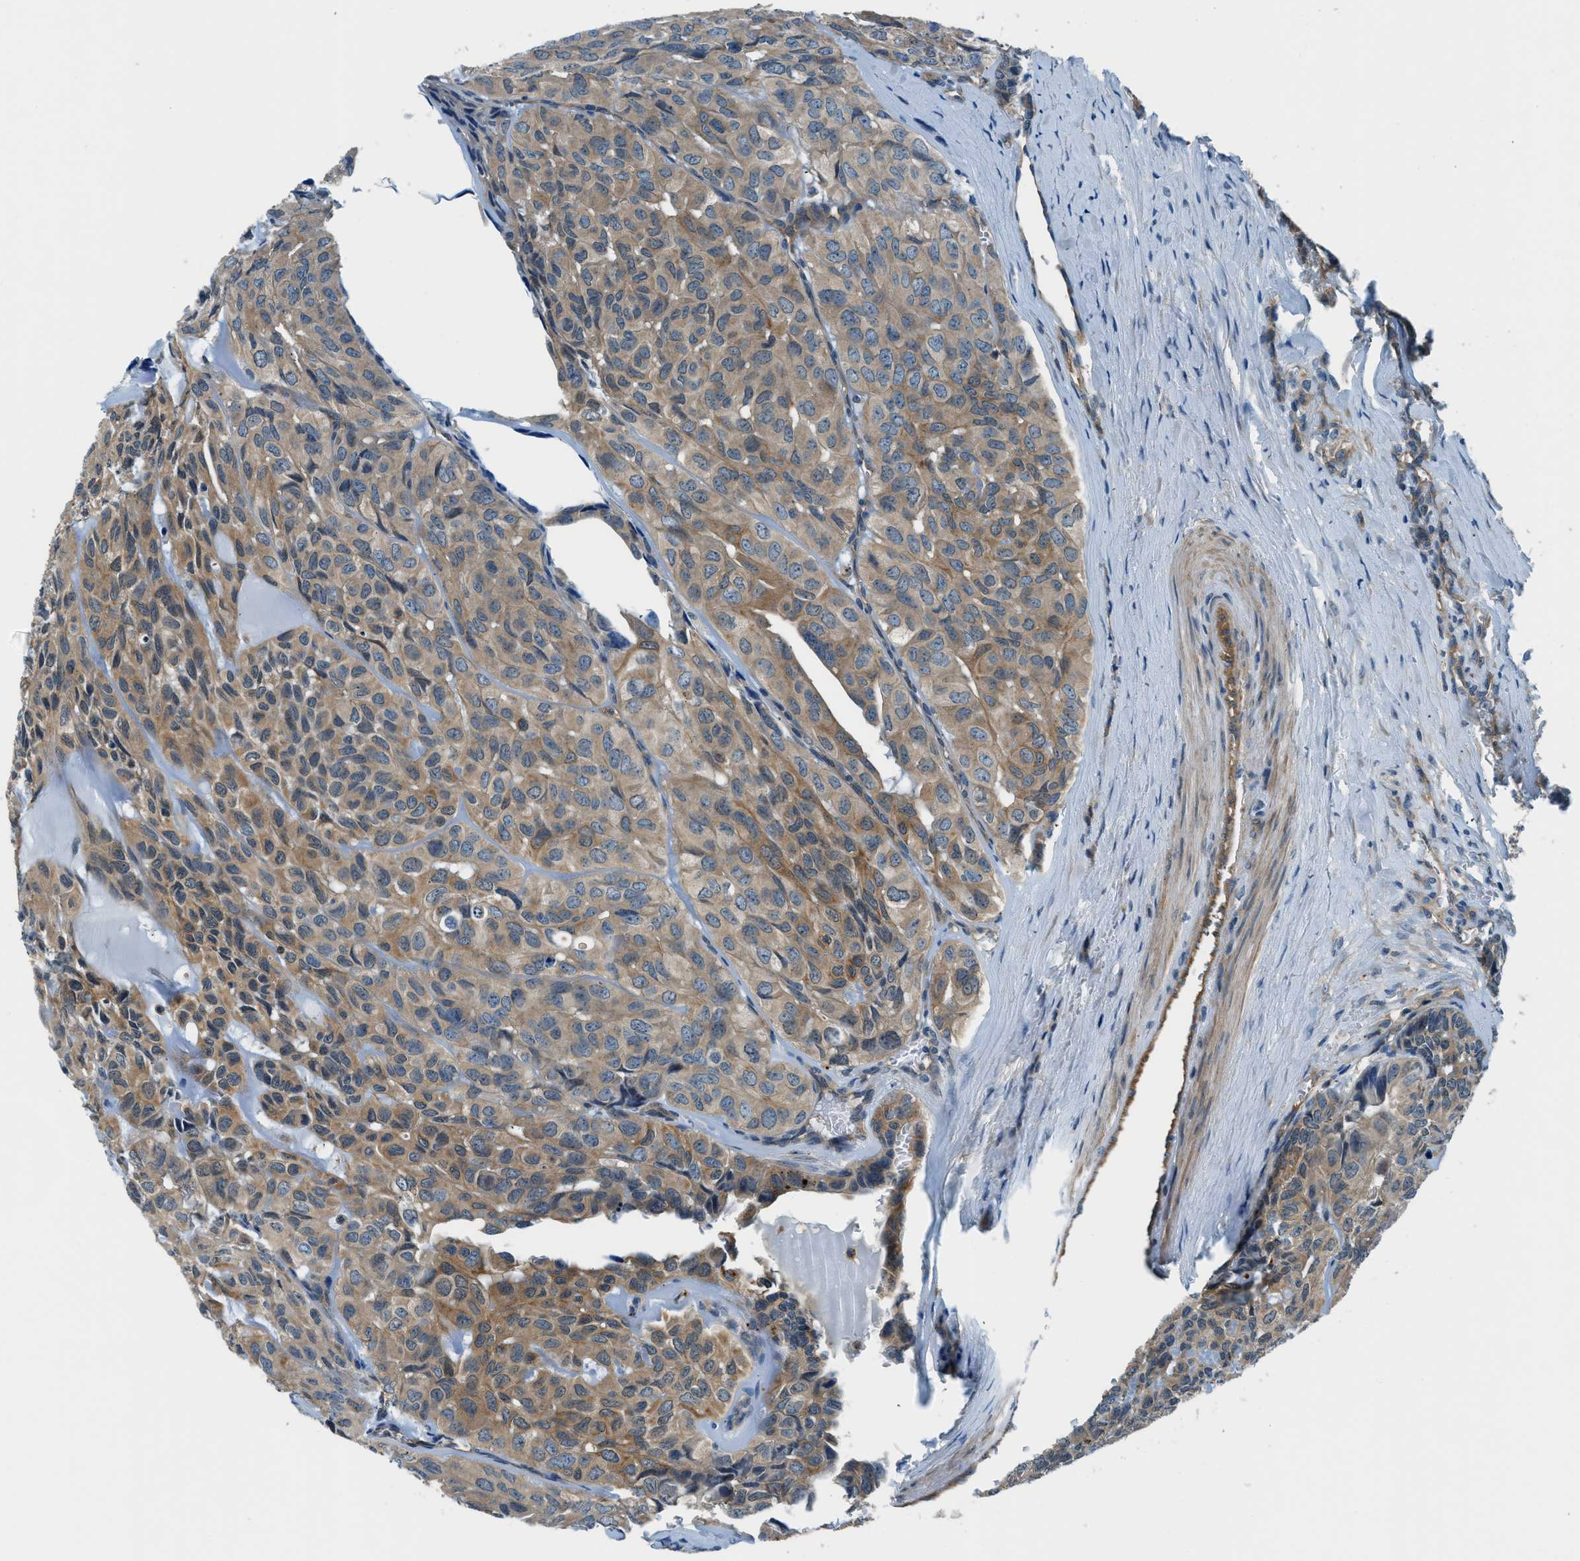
{"staining": {"intensity": "moderate", "quantity": ">75%", "location": "cytoplasmic/membranous"}, "tissue": "head and neck cancer", "cell_type": "Tumor cells", "image_type": "cancer", "snomed": [{"axis": "morphology", "description": "Adenocarcinoma, NOS"}, {"axis": "topography", "description": "Salivary gland, NOS"}, {"axis": "topography", "description": "Head-Neck"}], "caption": "Protein positivity by IHC reveals moderate cytoplasmic/membranous staining in about >75% of tumor cells in head and neck cancer (adenocarcinoma).", "gene": "SLC19A2", "patient": {"sex": "female", "age": 76}}